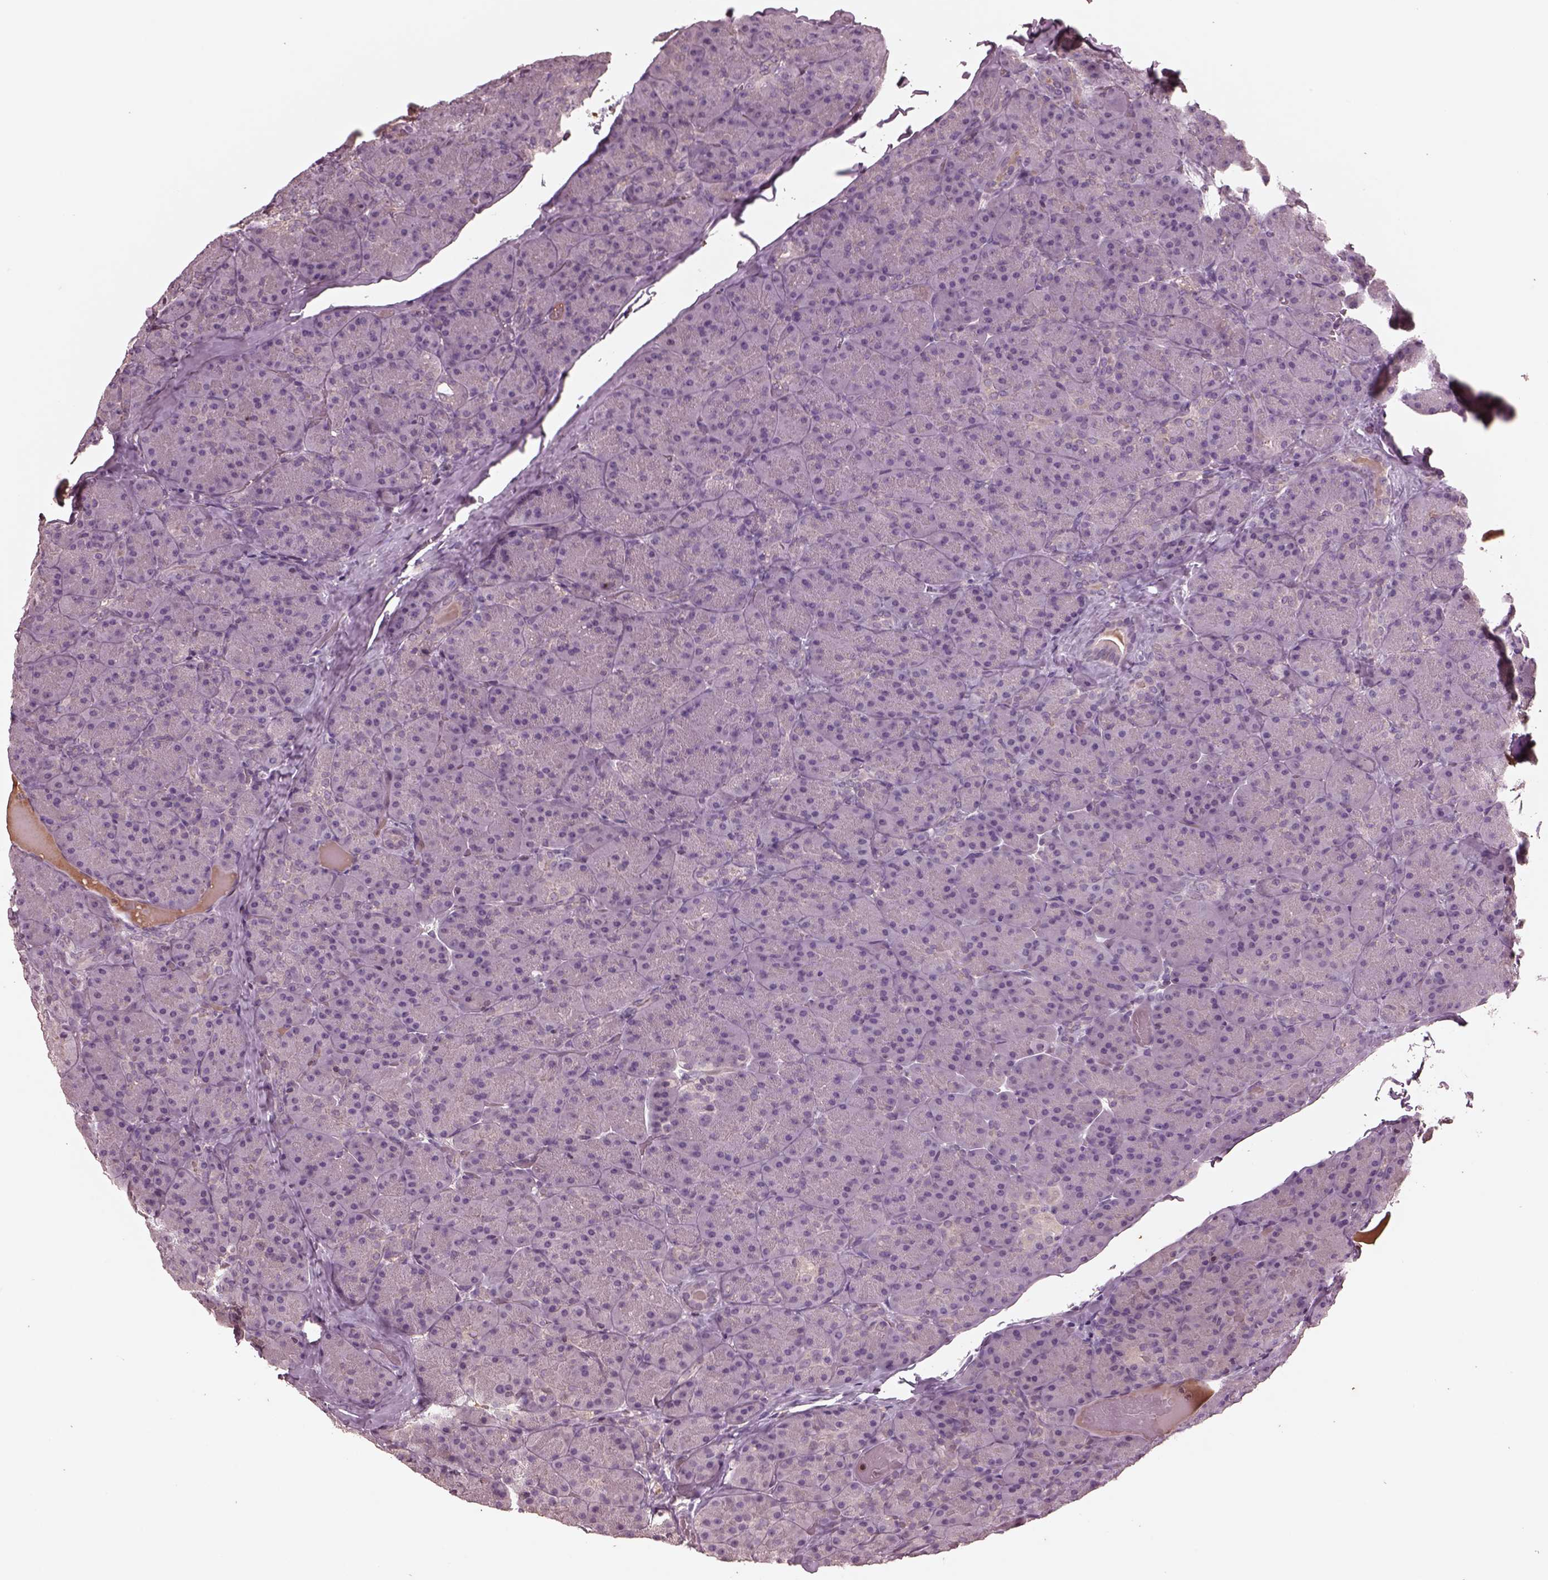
{"staining": {"intensity": "weak", "quantity": "<25%", "location": "cytoplasmic/membranous"}, "tissue": "pancreas", "cell_type": "Exocrine glandular cells", "image_type": "normal", "snomed": [{"axis": "morphology", "description": "Normal tissue, NOS"}, {"axis": "topography", "description": "Pancreas"}], "caption": "The photomicrograph reveals no significant positivity in exocrine glandular cells of pancreas. (DAB immunohistochemistry (IHC) visualized using brightfield microscopy, high magnification).", "gene": "PTX4", "patient": {"sex": "male", "age": 57}}